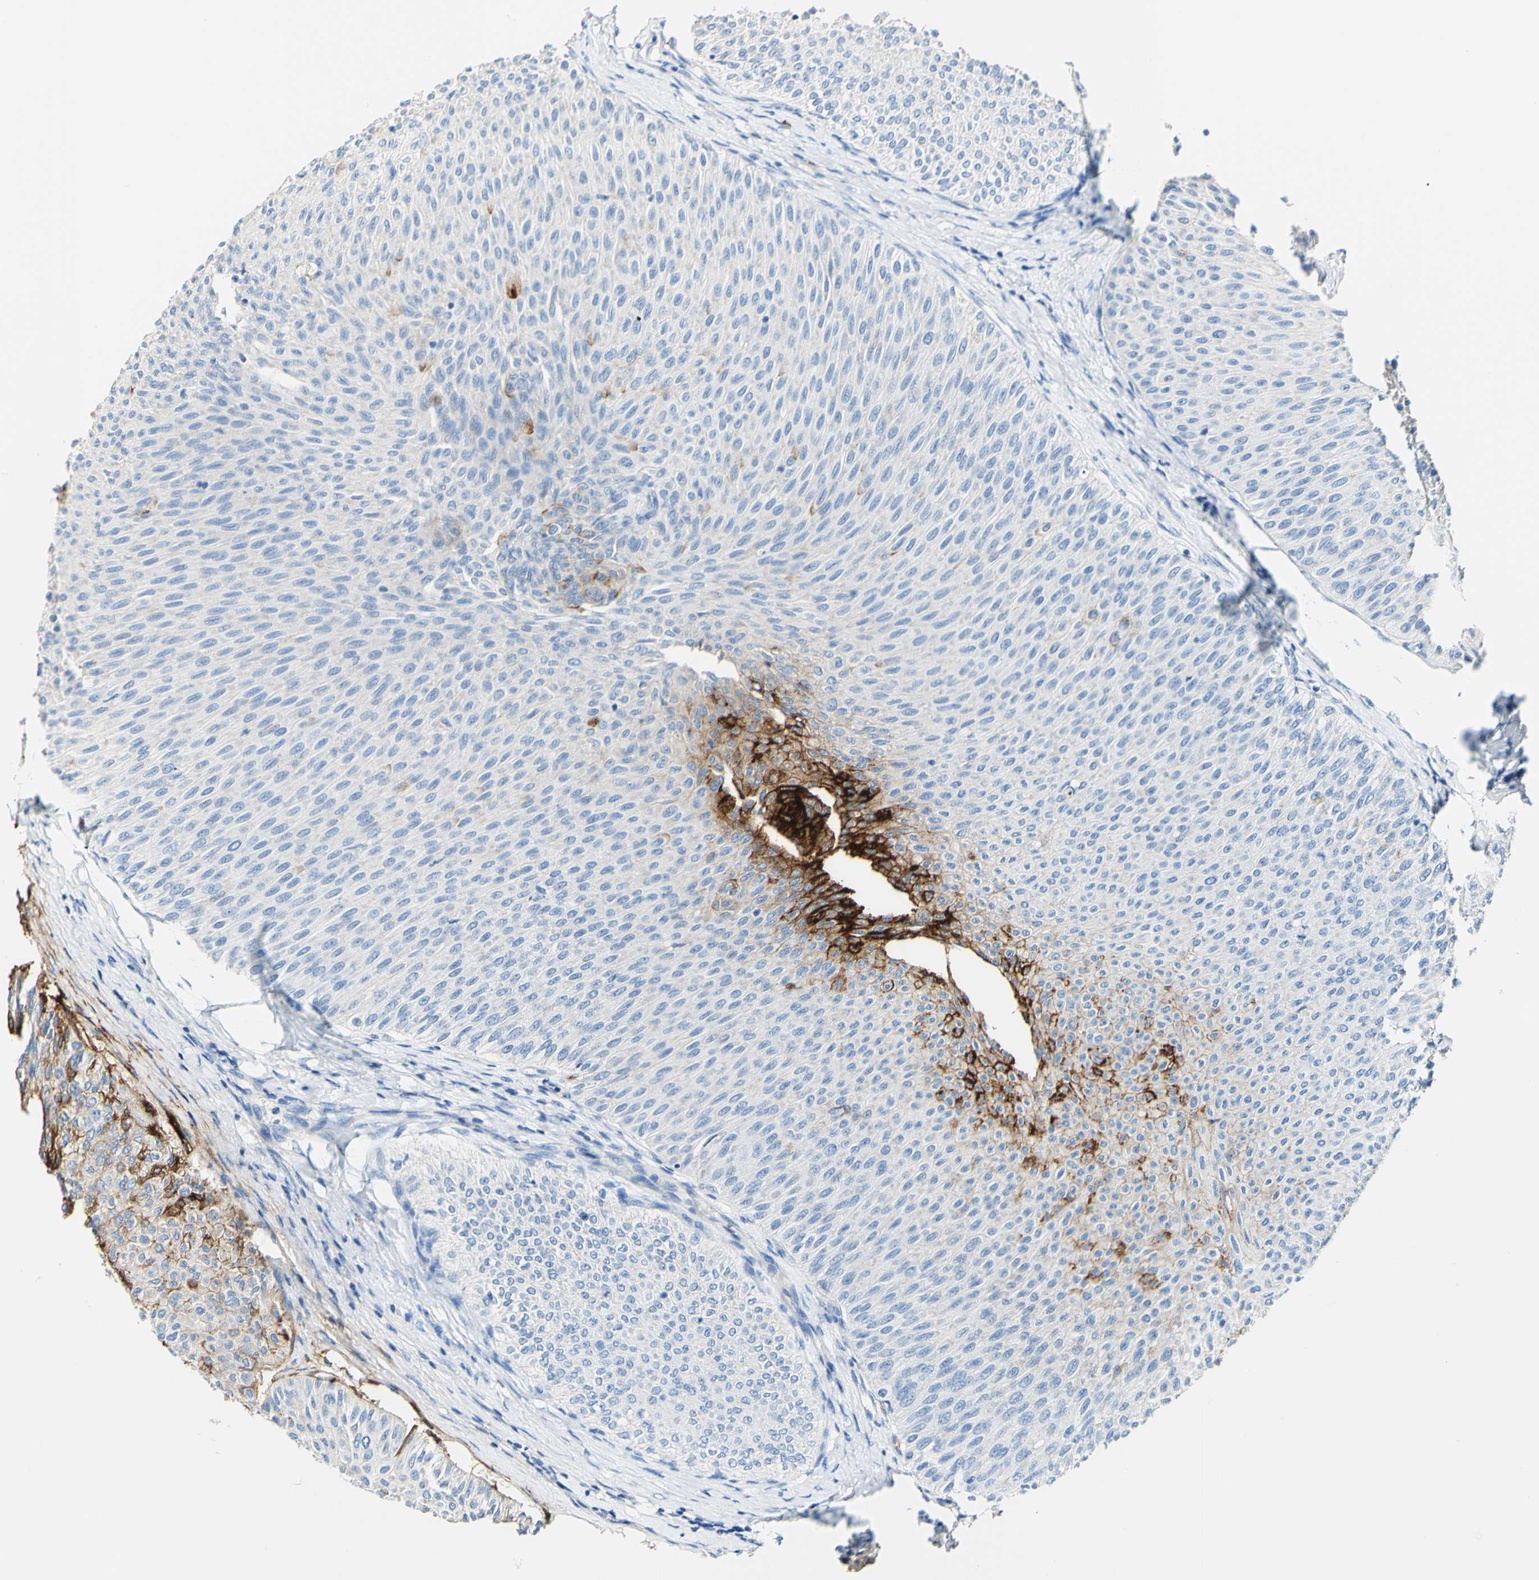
{"staining": {"intensity": "strong", "quantity": "<25%", "location": "cytoplasmic/membranous"}, "tissue": "urothelial cancer", "cell_type": "Tumor cells", "image_type": "cancer", "snomed": [{"axis": "morphology", "description": "Urothelial carcinoma, Low grade"}, {"axis": "topography", "description": "Urinary bladder"}], "caption": "Protein staining shows strong cytoplasmic/membranous expression in approximately <25% of tumor cells in low-grade urothelial carcinoma.", "gene": "PIGR", "patient": {"sex": "male", "age": 78}}